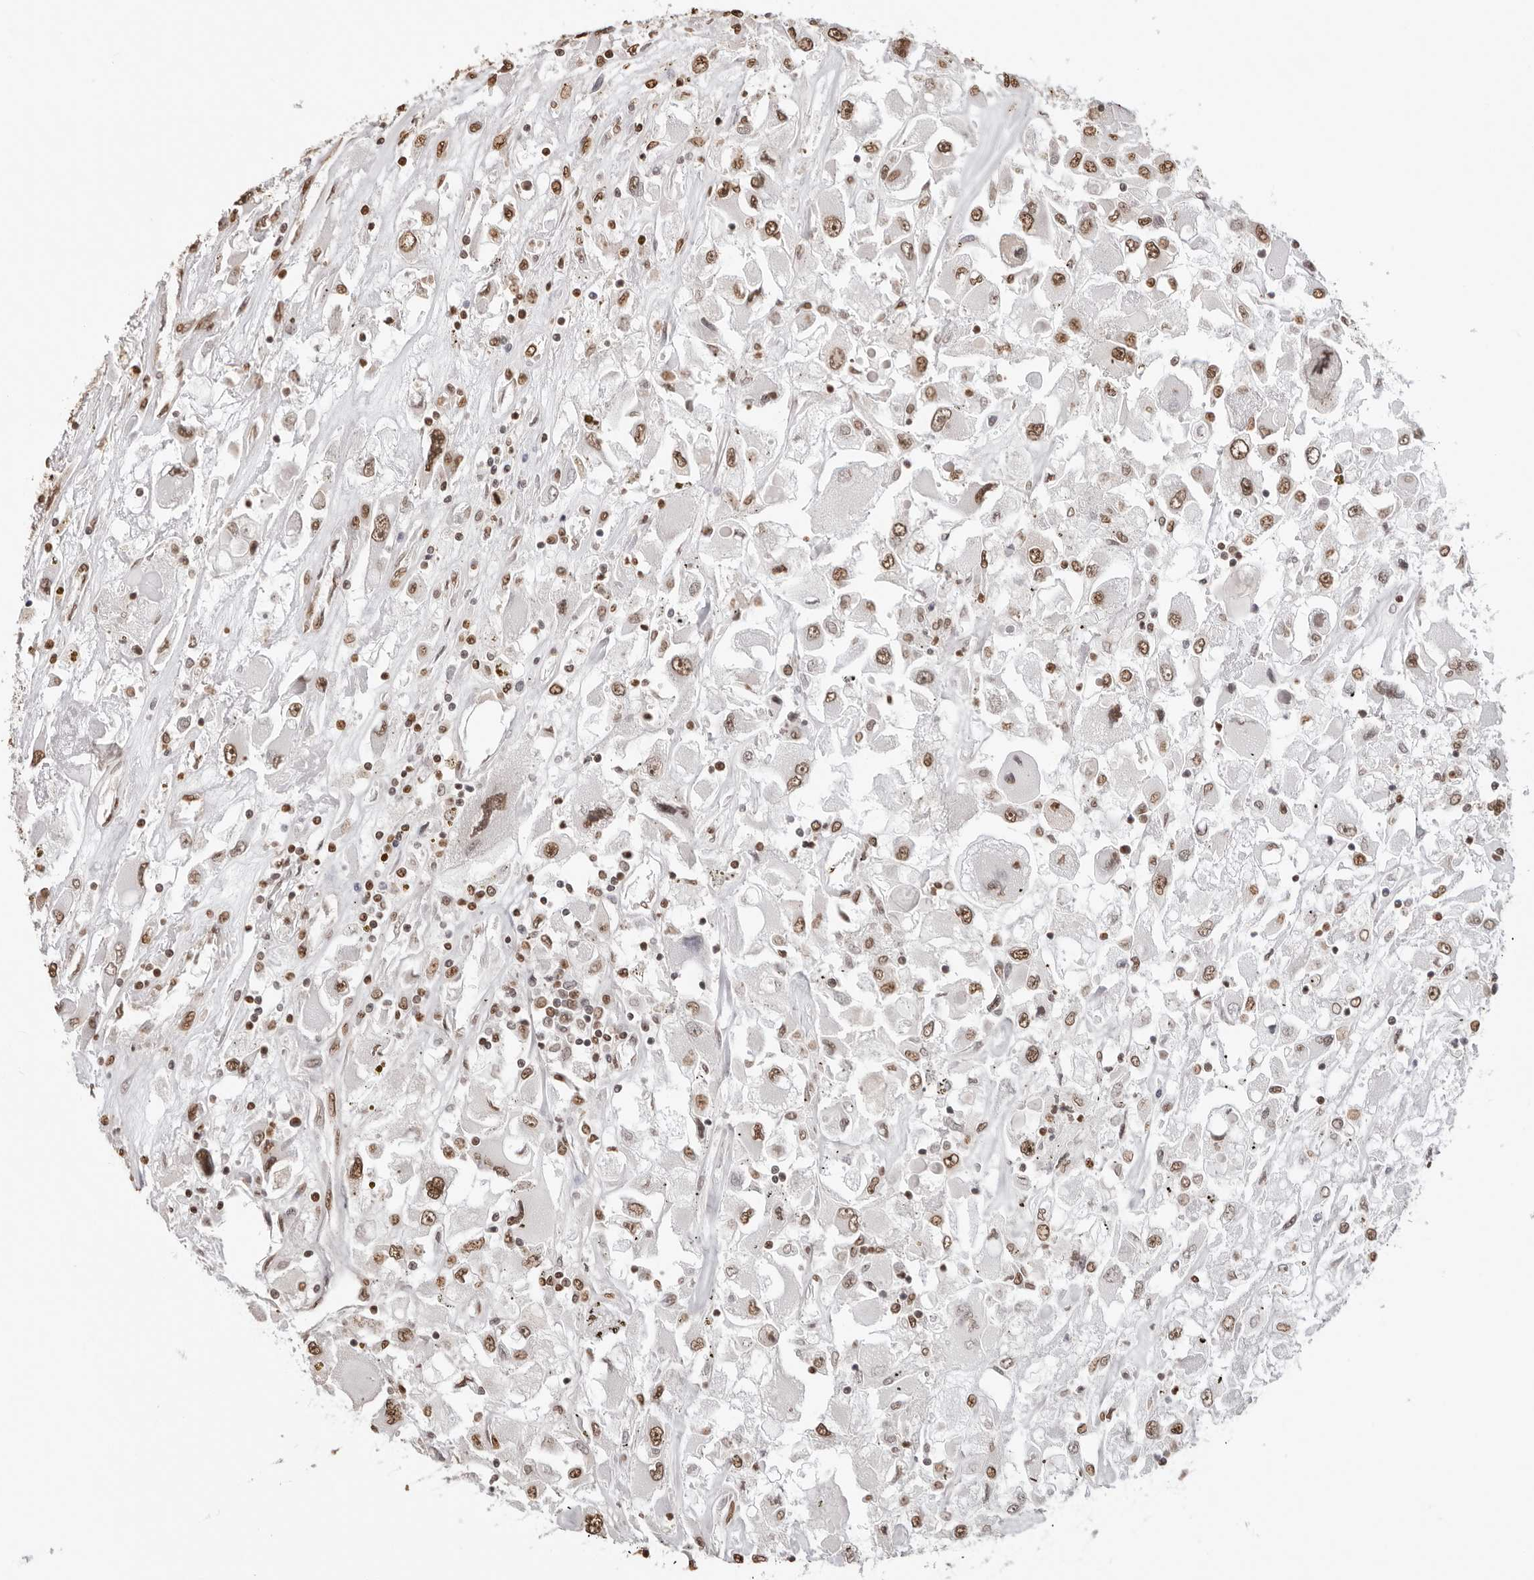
{"staining": {"intensity": "moderate", "quantity": ">75%", "location": "nuclear"}, "tissue": "renal cancer", "cell_type": "Tumor cells", "image_type": "cancer", "snomed": [{"axis": "morphology", "description": "Adenocarcinoma, NOS"}, {"axis": "topography", "description": "Kidney"}], "caption": "This micrograph reveals adenocarcinoma (renal) stained with IHC to label a protein in brown. The nuclear of tumor cells show moderate positivity for the protein. Nuclei are counter-stained blue.", "gene": "OLIG3", "patient": {"sex": "female", "age": 52}}